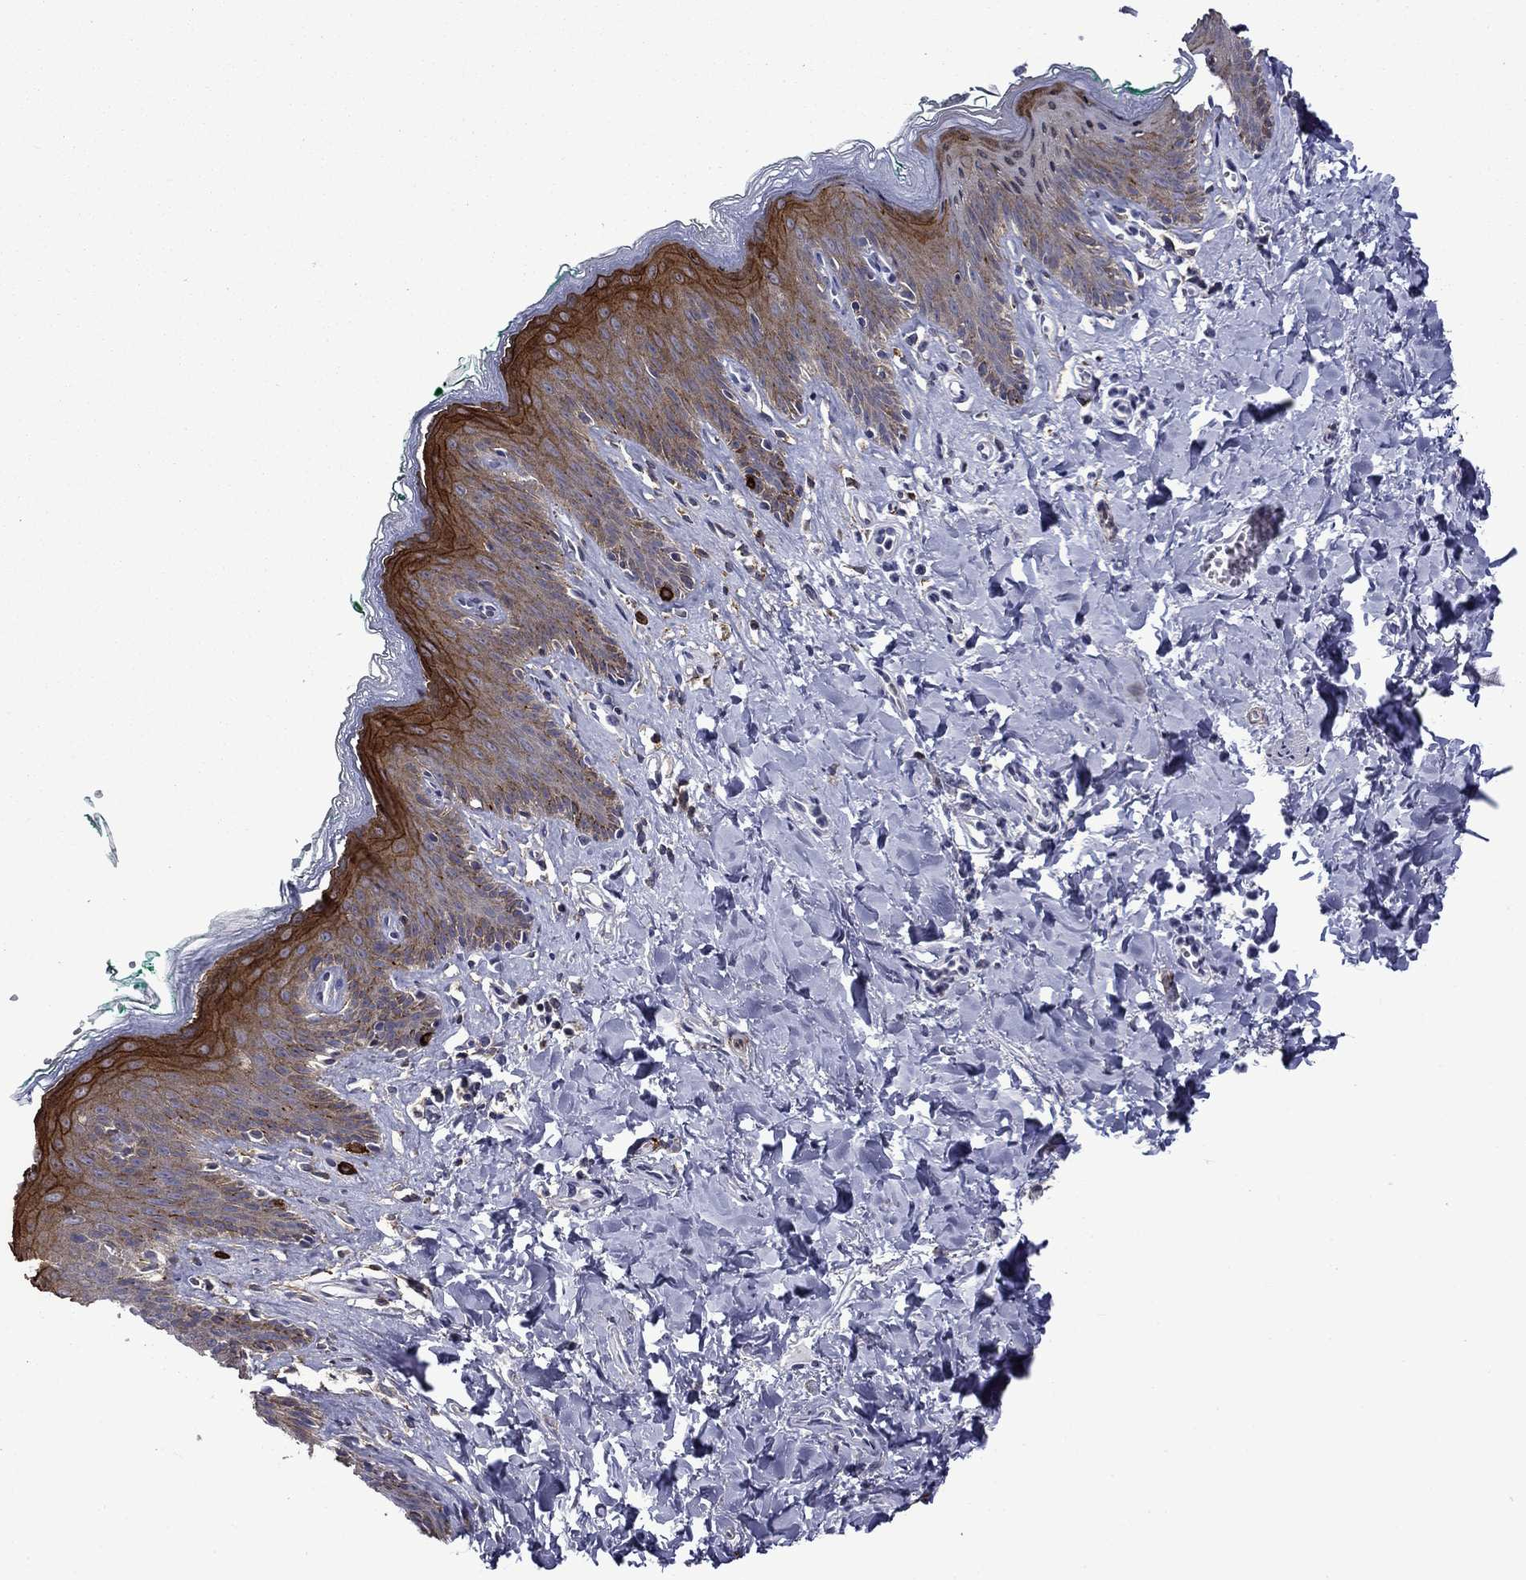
{"staining": {"intensity": "strong", "quantity": "25%-75%", "location": "cytoplasmic/membranous"}, "tissue": "skin", "cell_type": "Epidermal cells", "image_type": "normal", "snomed": [{"axis": "morphology", "description": "Normal tissue, NOS"}, {"axis": "topography", "description": "Vulva"}], "caption": "This micrograph shows unremarkable skin stained with IHC to label a protein in brown. The cytoplasmic/membranous of epidermal cells show strong positivity for the protein. Nuclei are counter-stained blue.", "gene": "LMO7", "patient": {"sex": "female", "age": 66}}